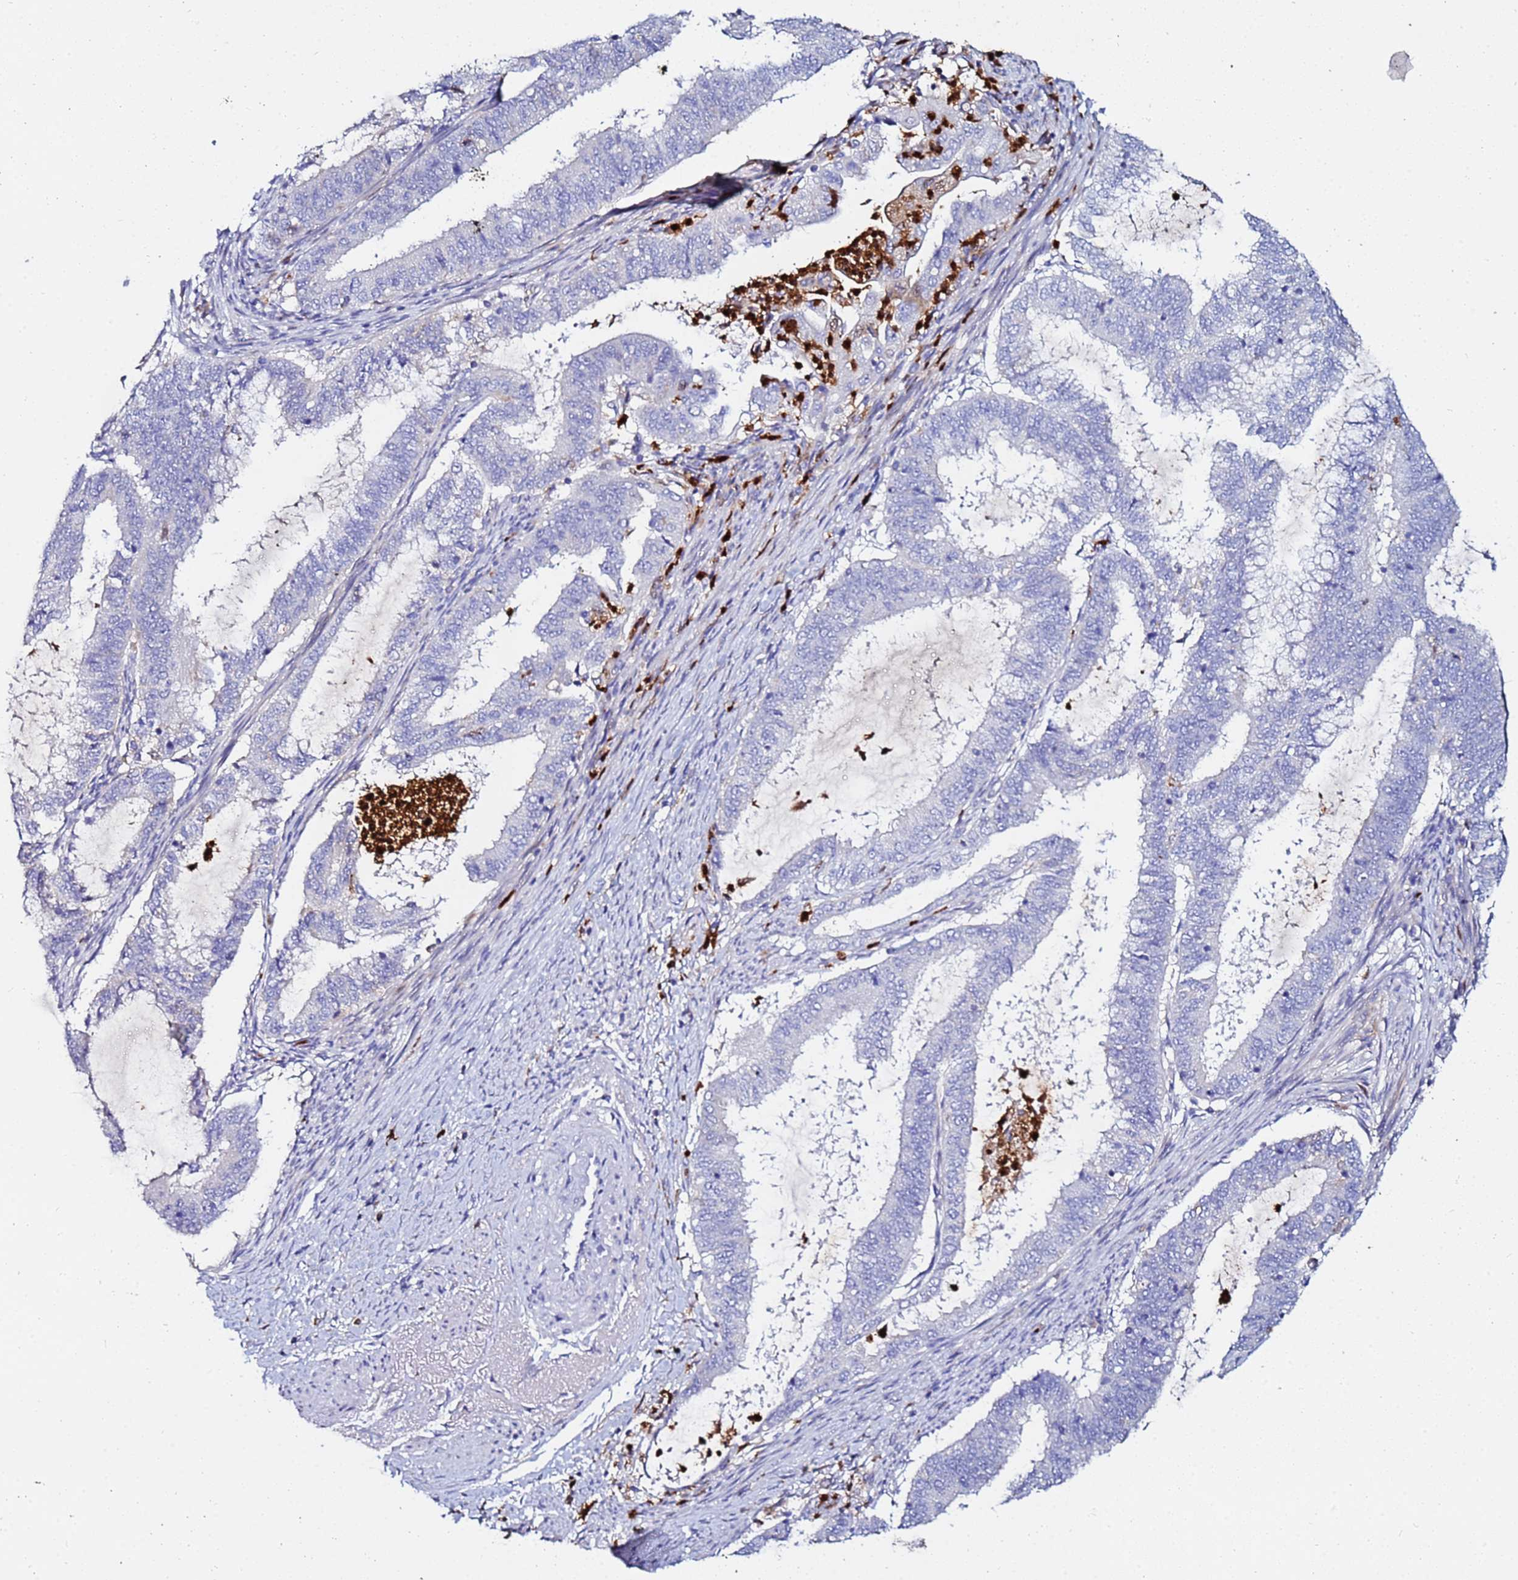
{"staining": {"intensity": "negative", "quantity": "none", "location": "none"}, "tissue": "endometrial cancer", "cell_type": "Tumor cells", "image_type": "cancer", "snomed": [{"axis": "morphology", "description": "Adenocarcinoma, NOS"}, {"axis": "topography", "description": "Endometrium"}], "caption": "Protein analysis of adenocarcinoma (endometrial) reveals no significant positivity in tumor cells.", "gene": "TUBAL3", "patient": {"sex": "female", "age": 51}}